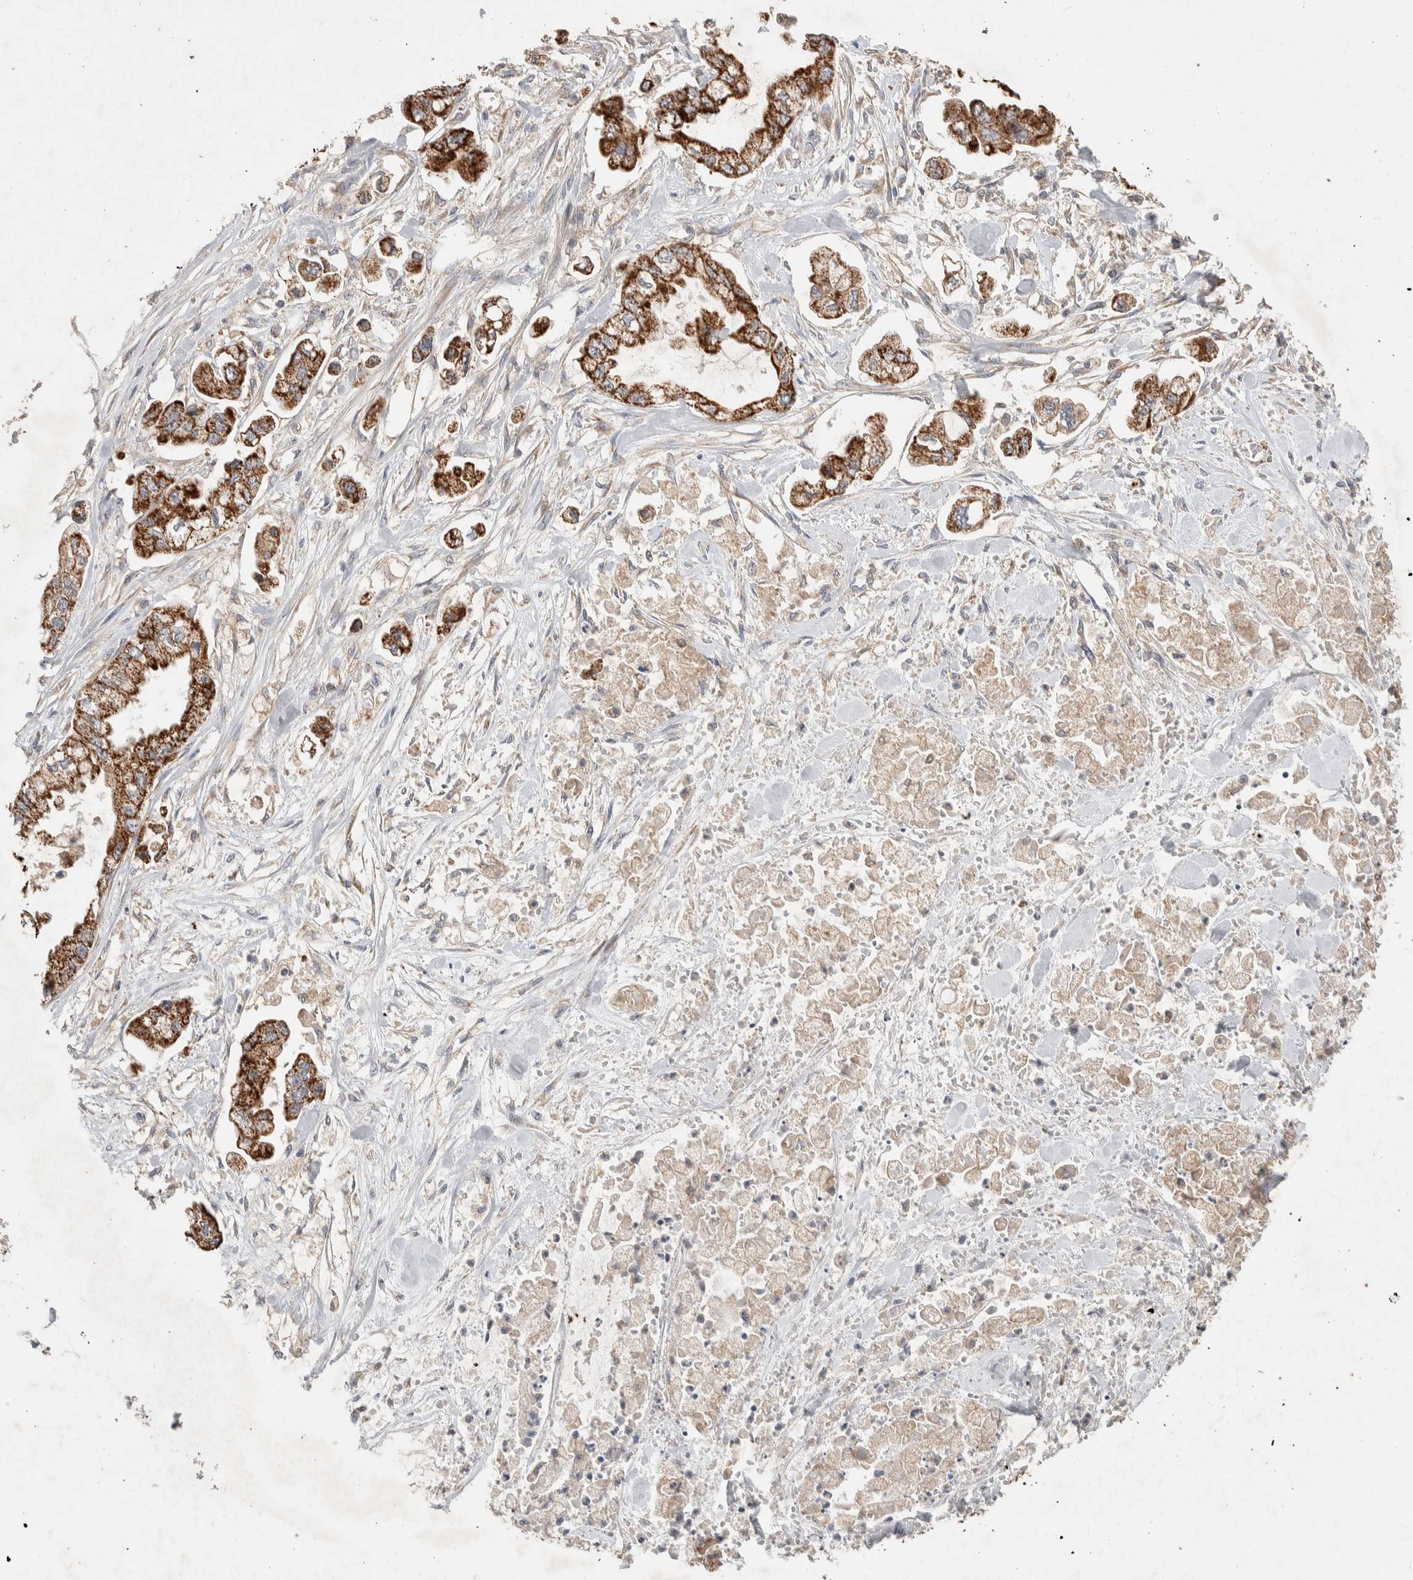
{"staining": {"intensity": "strong", "quantity": ">75%", "location": "cytoplasmic/membranous"}, "tissue": "stomach cancer", "cell_type": "Tumor cells", "image_type": "cancer", "snomed": [{"axis": "morphology", "description": "Normal tissue, NOS"}, {"axis": "morphology", "description": "Adenocarcinoma, NOS"}, {"axis": "topography", "description": "Stomach"}], "caption": "Stomach cancer was stained to show a protein in brown. There is high levels of strong cytoplasmic/membranous expression in about >75% of tumor cells.", "gene": "DEPTOR", "patient": {"sex": "male", "age": 62}}